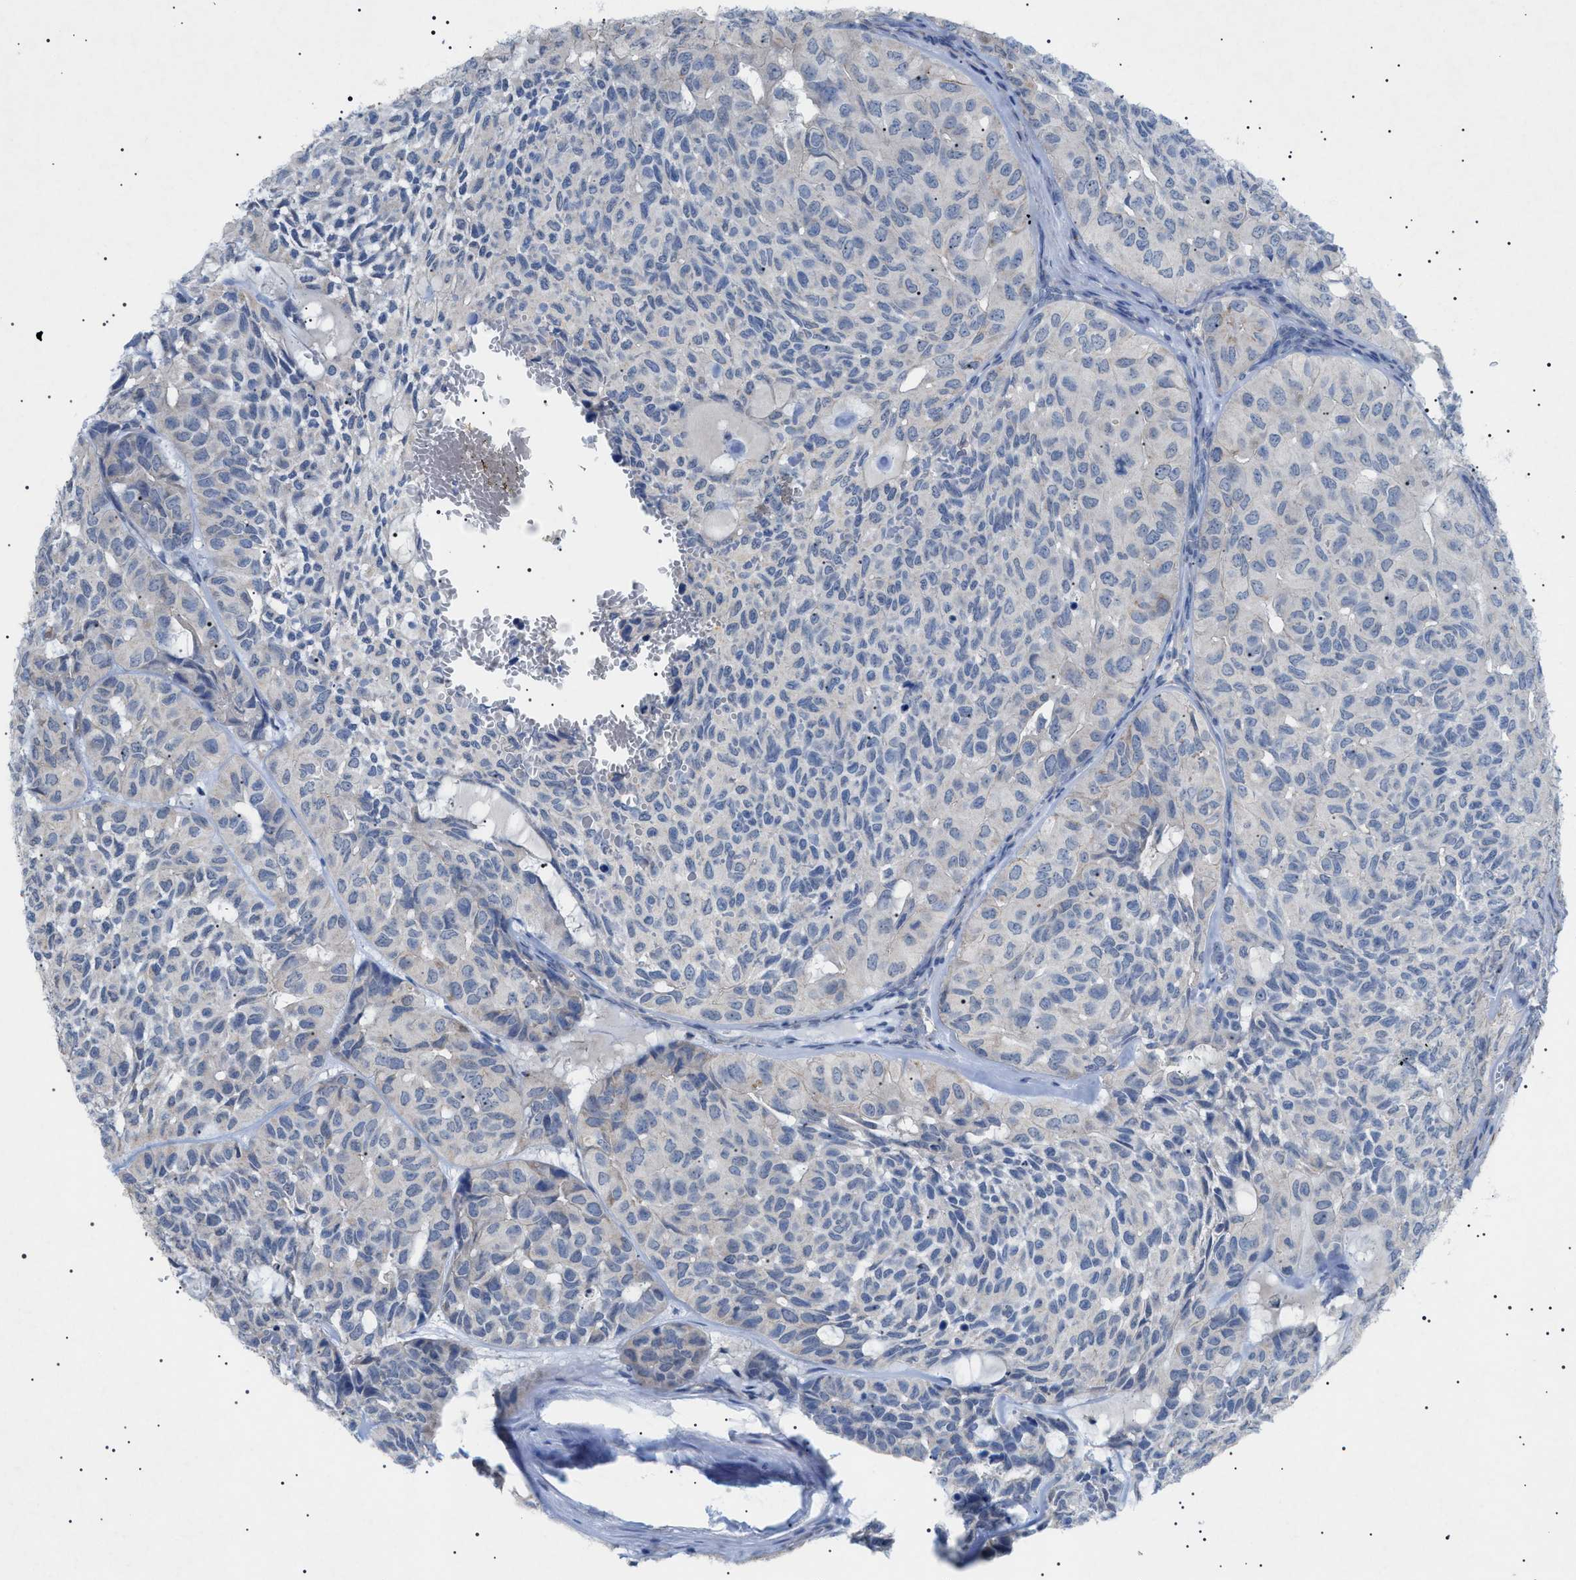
{"staining": {"intensity": "negative", "quantity": "none", "location": "none"}, "tissue": "head and neck cancer", "cell_type": "Tumor cells", "image_type": "cancer", "snomed": [{"axis": "morphology", "description": "Adenocarcinoma, NOS"}, {"axis": "topography", "description": "Salivary gland, NOS"}, {"axis": "topography", "description": "Head-Neck"}], "caption": "A photomicrograph of head and neck cancer stained for a protein displays no brown staining in tumor cells.", "gene": "ADAMTS1", "patient": {"sex": "female", "age": 76}}